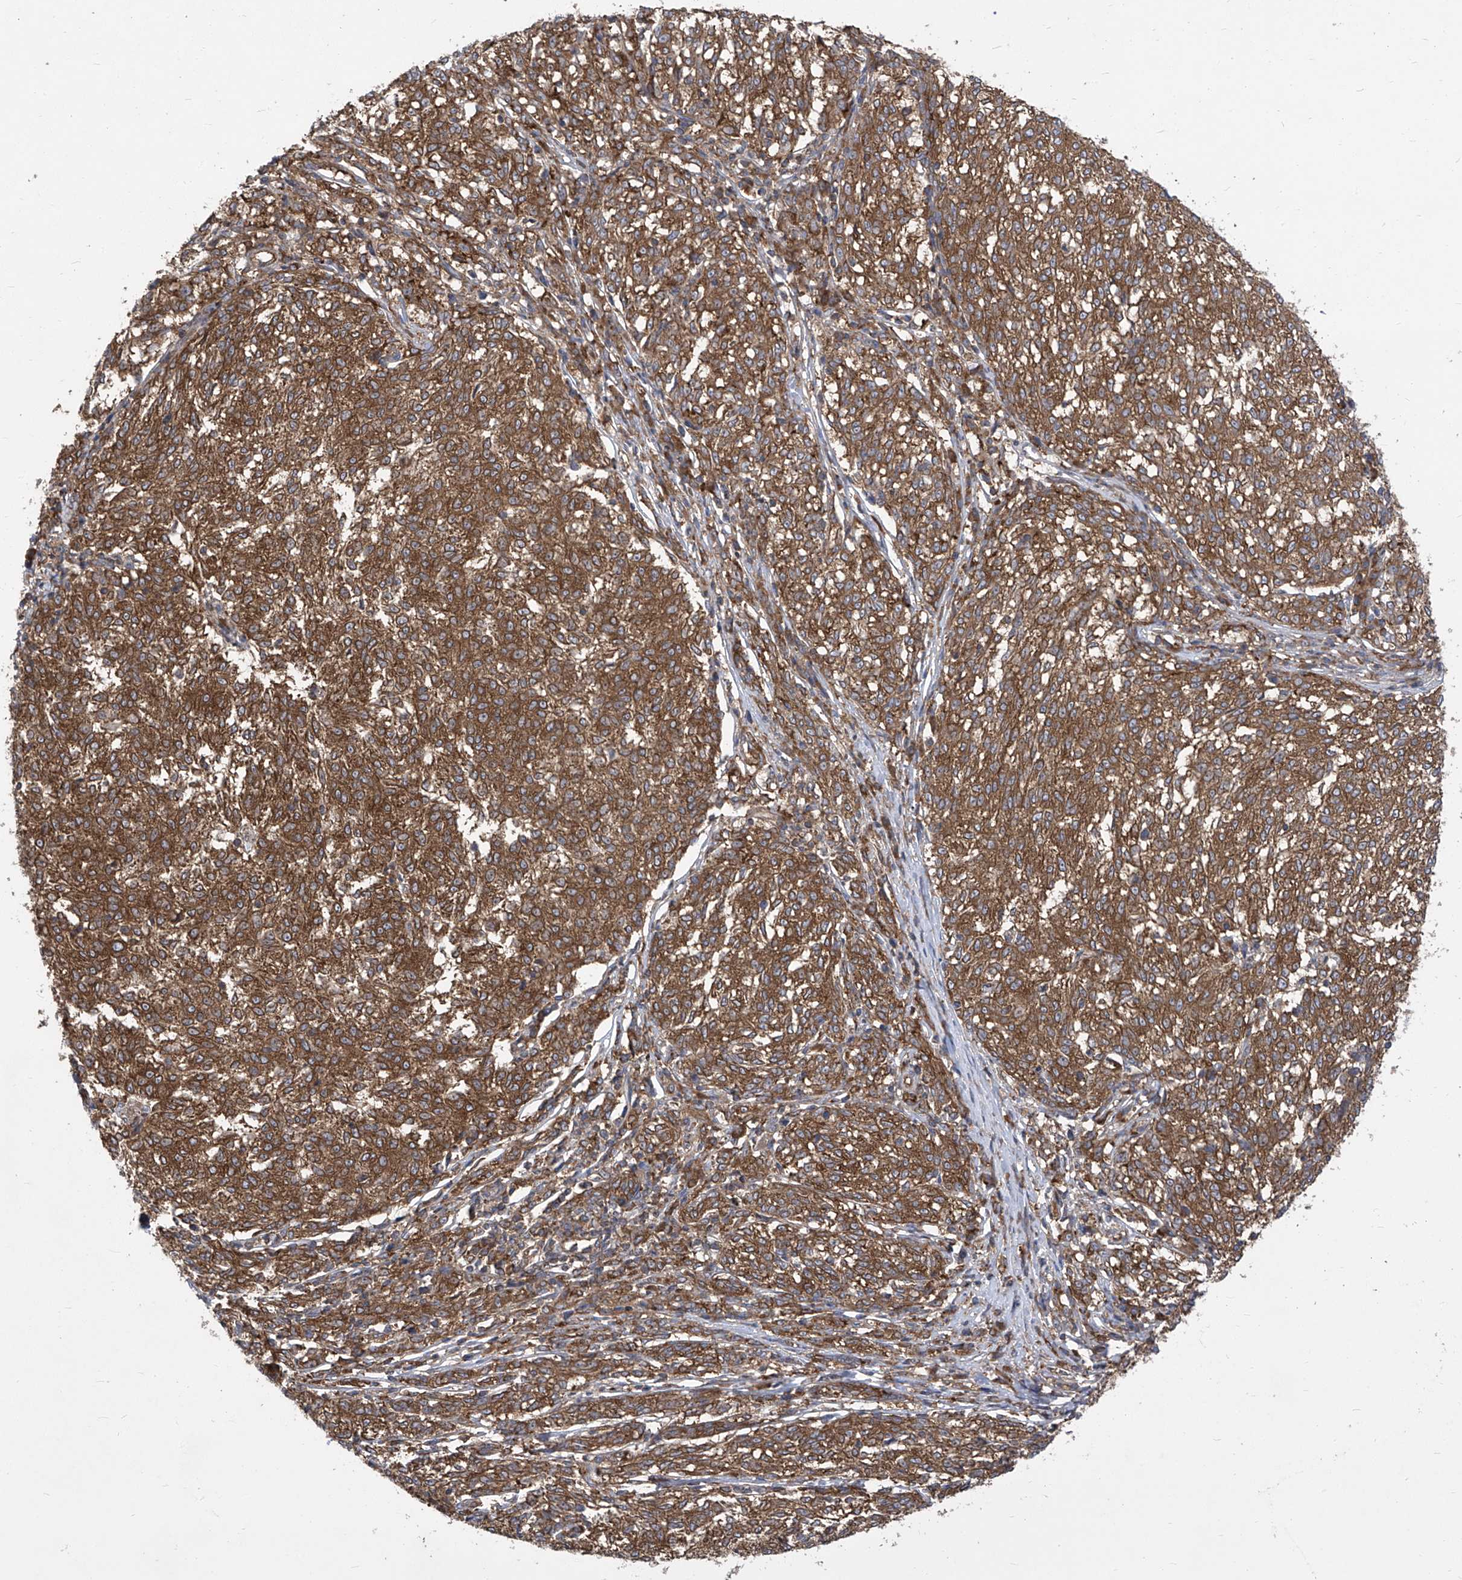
{"staining": {"intensity": "strong", "quantity": ">75%", "location": "cytoplasmic/membranous"}, "tissue": "melanoma", "cell_type": "Tumor cells", "image_type": "cancer", "snomed": [{"axis": "morphology", "description": "Malignant melanoma, NOS"}, {"axis": "topography", "description": "Skin"}], "caption": "Tumor cells reveal high levels of strong cytoplasmic/membranous expression in about >75% of cells in human malignant melanoma. The staining is performed using DAB brown chromogen to label protein expression. The nuclei are counter-stained blue using hematoxylin.", "gene": "EIF3M", "patient": {"sex": "female", "age": 72}}